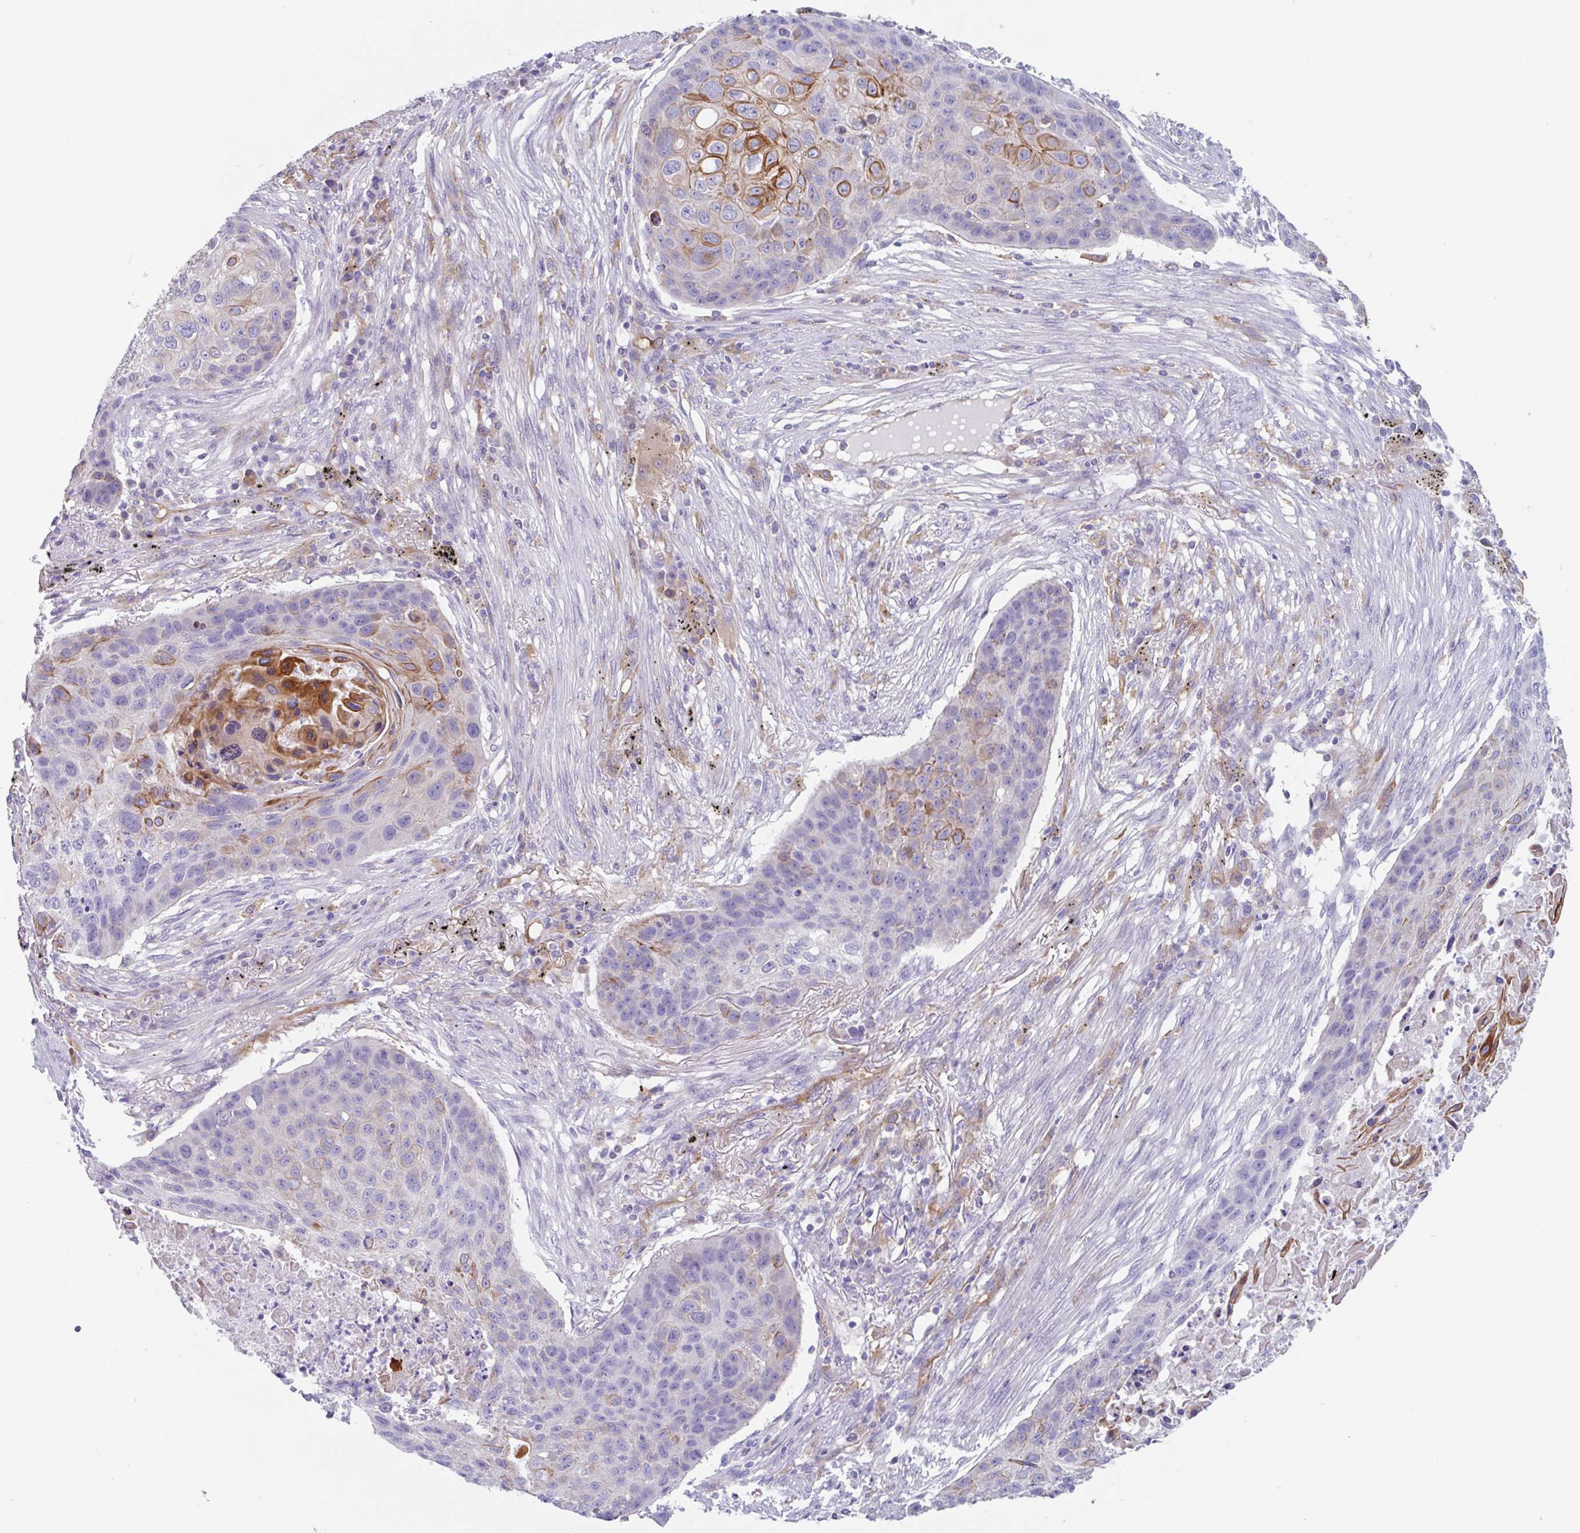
{"staining": {"intensity": "moderate", "quantity": "<25%", "location": "cytoplasmic/membranous"}, "tissue": "lung cancer", "cell_type": "Tumor cells", "image_type": "cancer", "snomed": [{"axis": "morphology", "description": "Squamous cell carcinoma, NOS"}, {"axis": "topography", "description": "Lung"}], "caption": "The histopathology image reveals immunohistochemical staining of squamous cell carcinoma (lung). There is moderate cytoplasmic/membranous staining is present in approximately <25% of tumor cells.", "gene": "EHD4", "patient": {"sex": "female", "age": 63}}